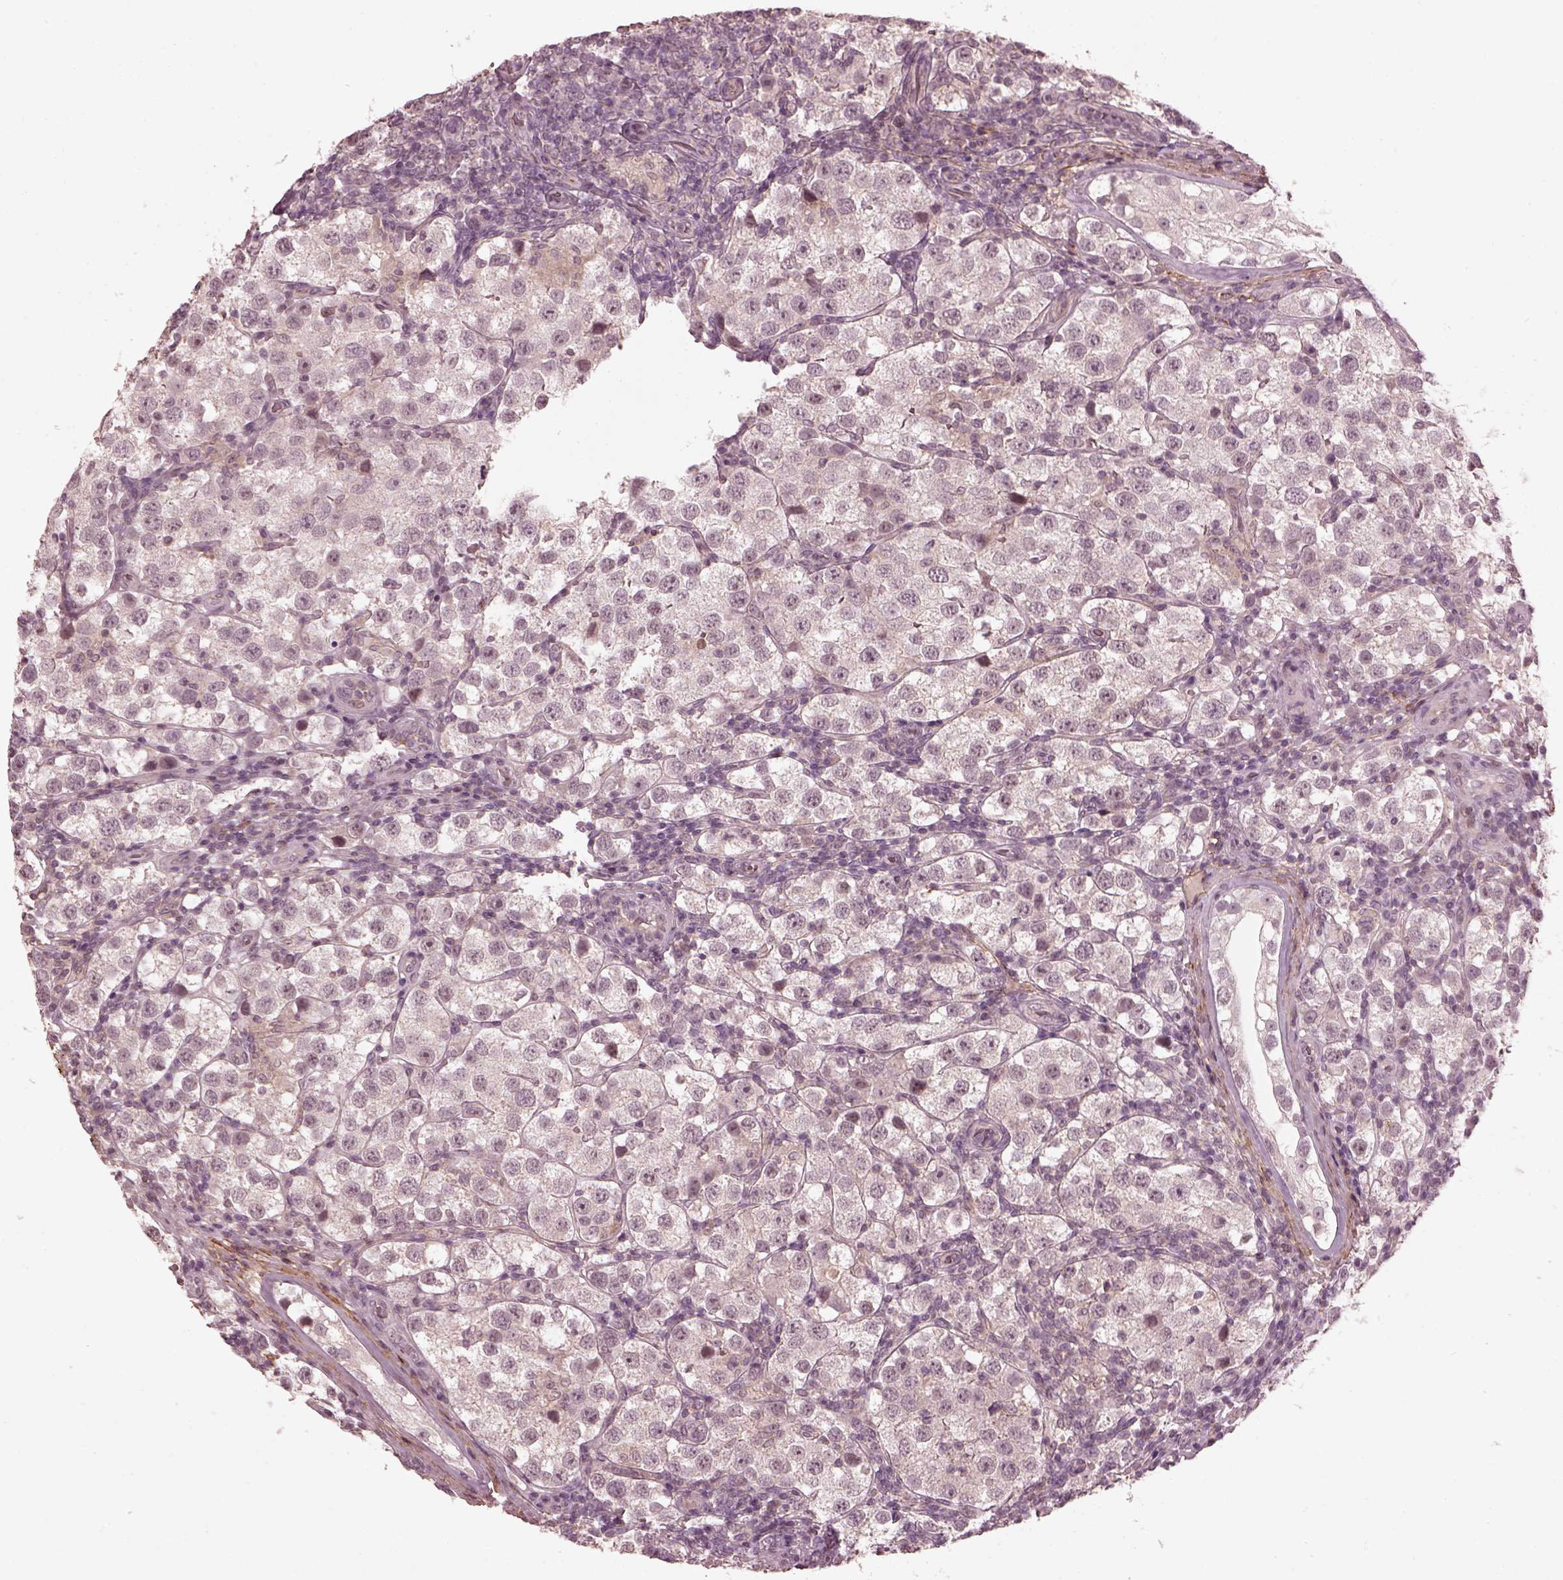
{"staining": {"intensity": "negative", "quantity": "none", "location": "none"}, "tissue": "testis cancer", "cell_type": "Tumor cells", "image_type": "cancer", "snomed": [{"axis": "morphology", "description": "Seminoma, NOS"}, {"axis": "topography", "description": "Testis"}], "caption": "This histopathology image is of testis seminoma stained with immunohistochemistry (IHC) to label a protein in brown with the nuclei are counter-stained blue. There is no expression in tumor cells.", "gene": "EFEMP1", "patient": {"sex": "male", "age": 37}}